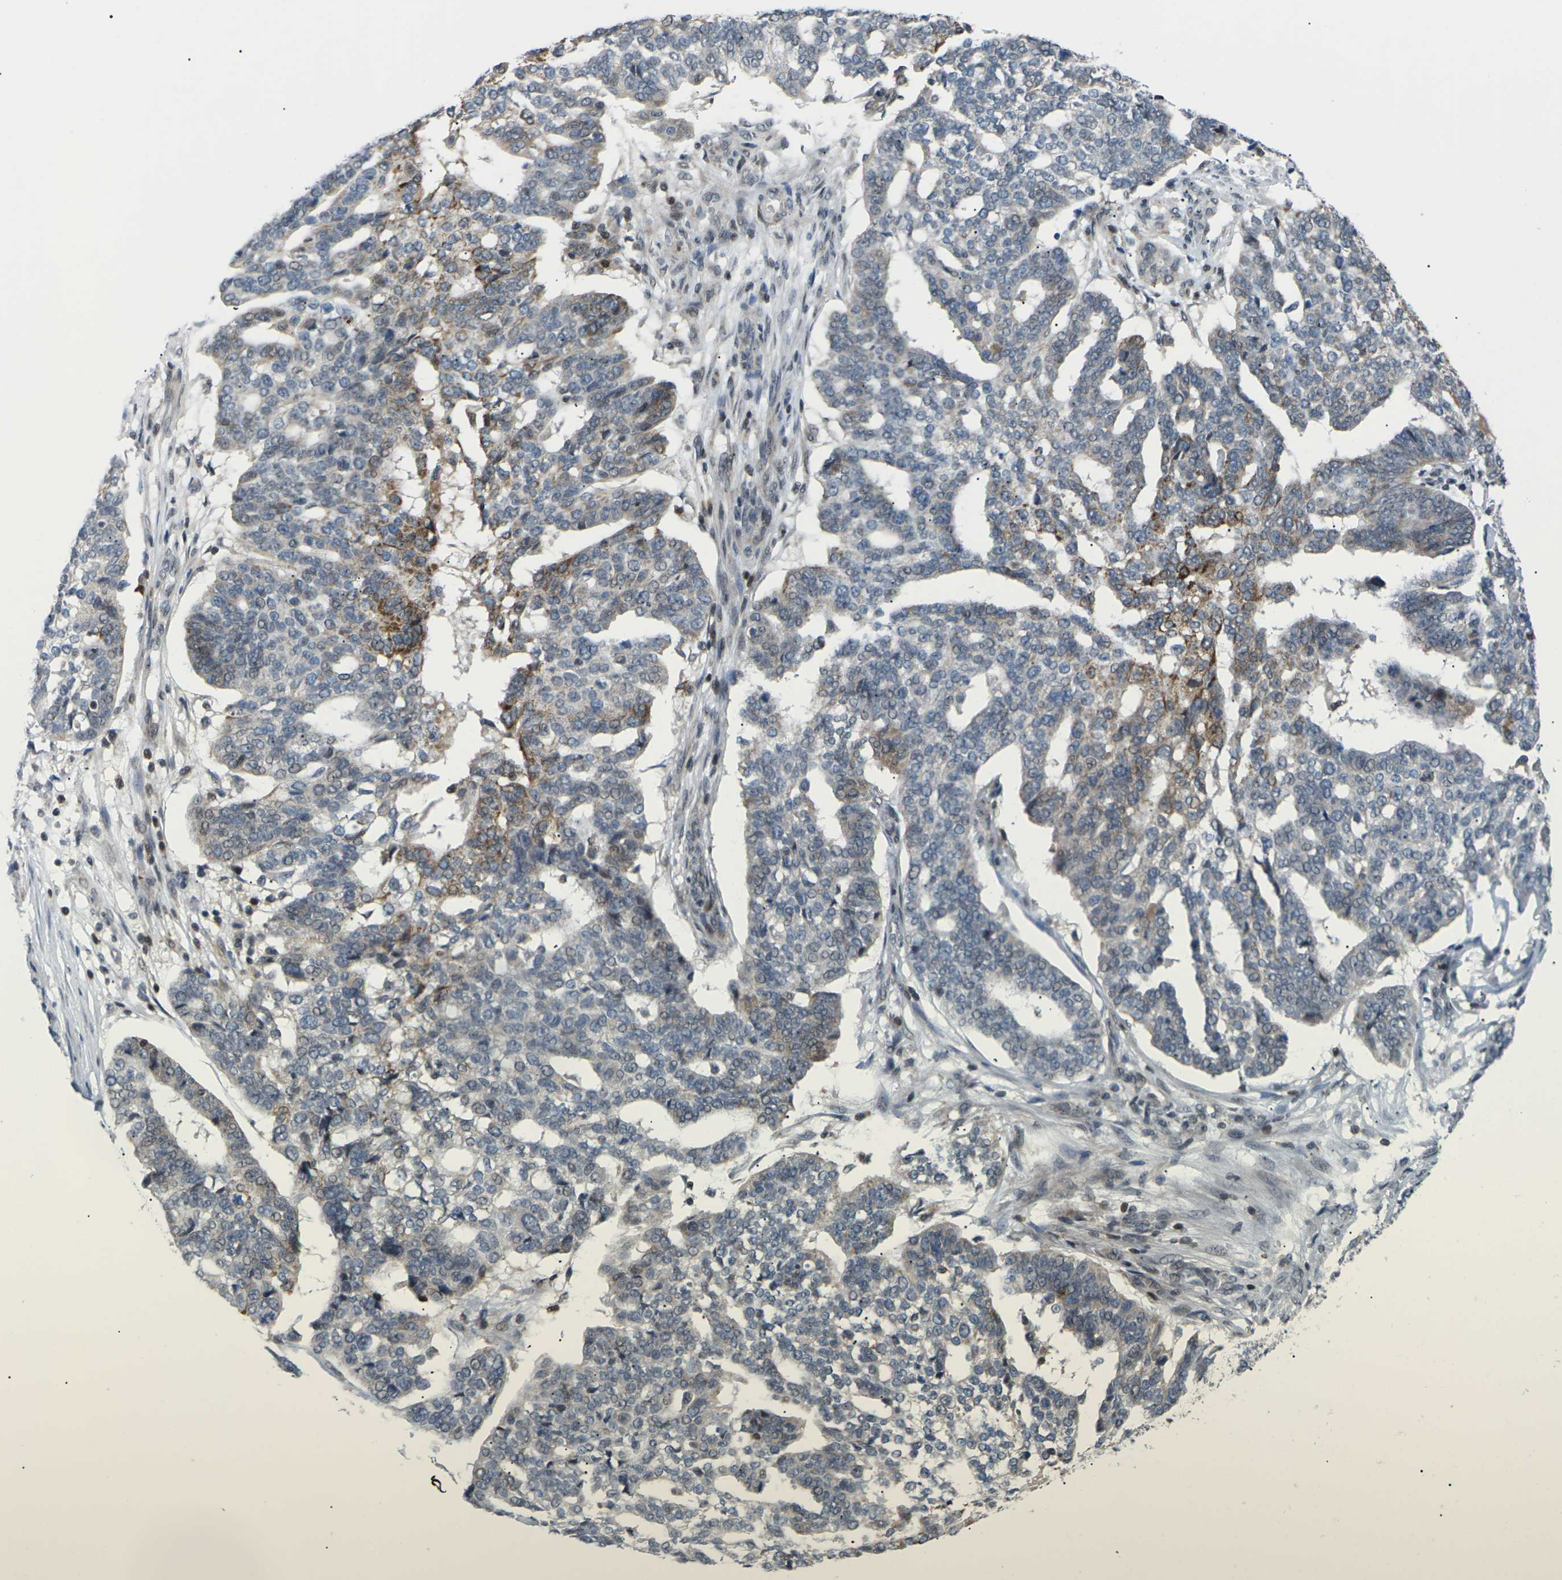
{"staining": {"intensity": "moderate", "quantity": "<25%", "location": "cytoplasmic/membranous"}, "tissue": "ovarian cancer", "cell_type": "Tumor cells", "image_type": "cancer", "snomed": [{"axis": "morphology", "description": "Cystadenocarcinoma, serous, NOS"}, {"axis": "topography", "description": "Ovary"}], "caption": "The photomicrograph demonstrates immunohistochemical staining of serous cystadenocarcinoma (ovarian). There is moderate cytoplasmic/membranous positivity is appreciated in about <25% of tumor cells. (IHC, brightfield microscopy, high magnification).", "gene": "RPS6KA3", "patient": {"sex": "female", "age": 59}}